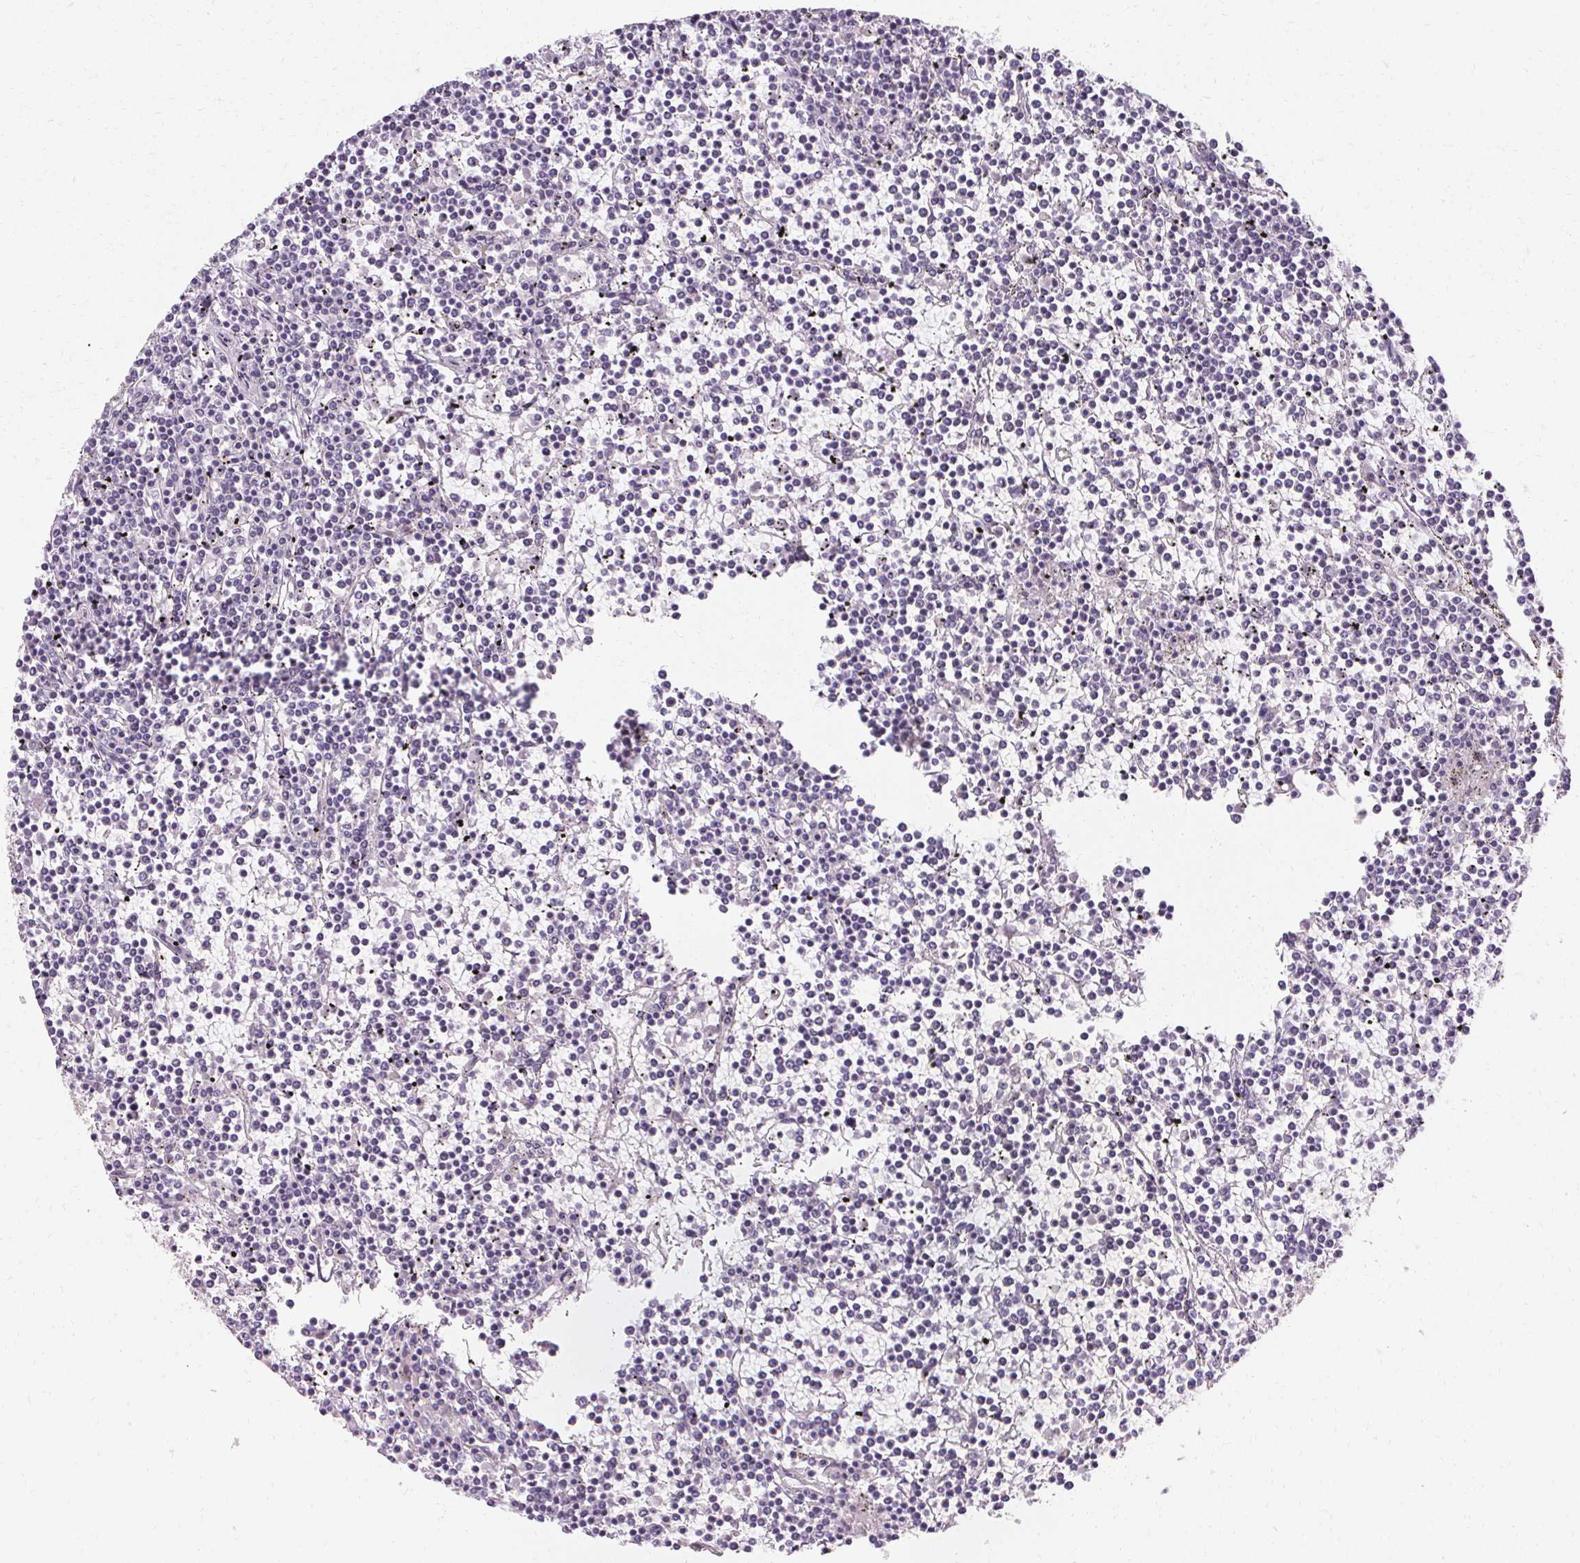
{"staining": {"intensity": "negative", "quantity": "none", "location": "none"}, "tissue": "lymphoma", "cell_type": "Tumor cells", "image_type": "cancer", "snomed": [{"axis": "morphology", "description": "Malignant lymphoma, non-Hodgkin's type, Low grade"}, {"axis": "topography", "description": "Spleen"}], "caption": "The photomicrograph reveals no staining of tumor cells in lymphoma.", "gene": "TRIP13", "patient": {"sex": "female", "age": 19}}